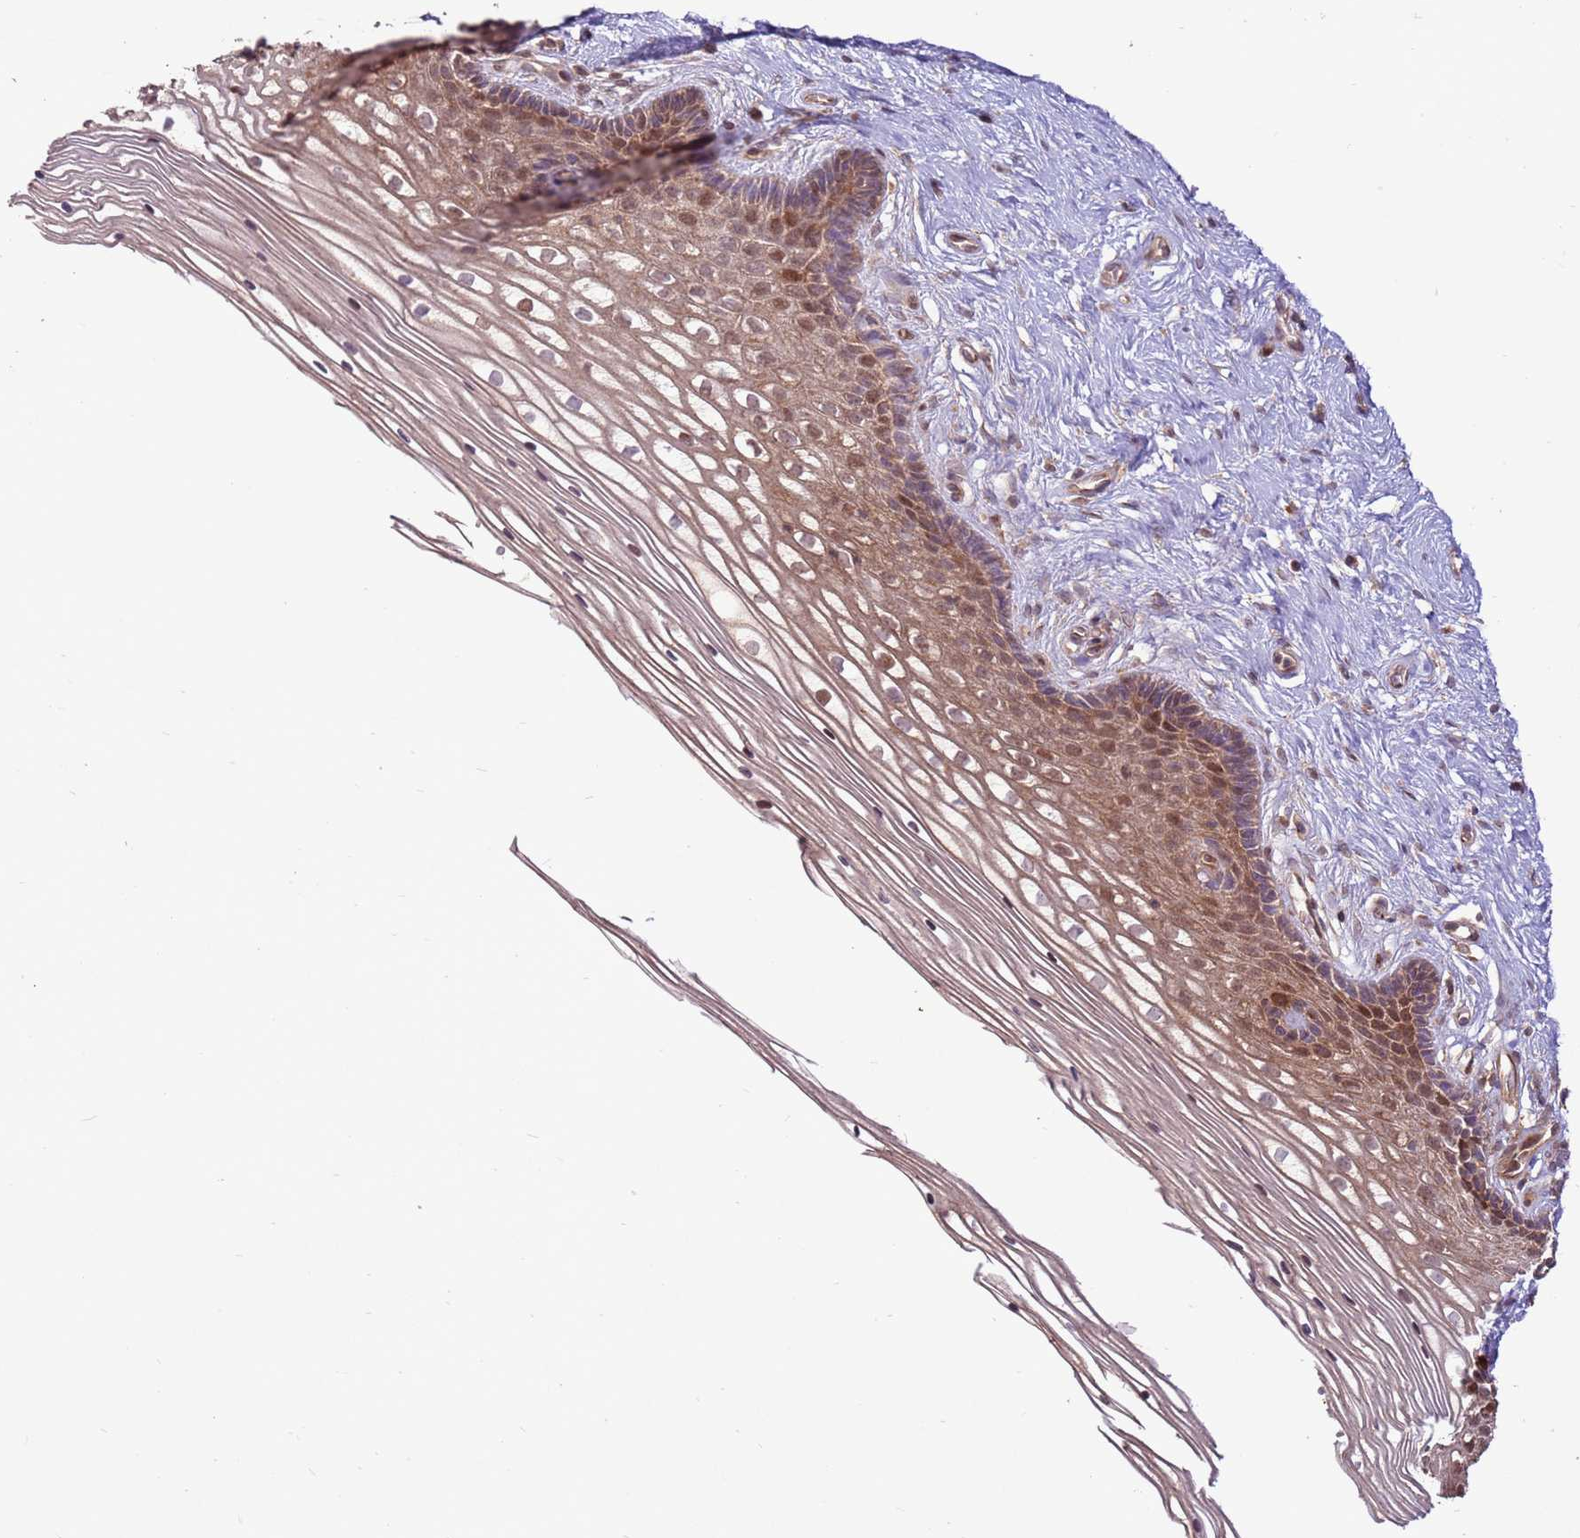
{"staining": {"intensity": "moderate", "quantity": ">75%", "location": "cytoplasmic/membranous,nuclear"}, "tissue": "cervix", "cell_type": "Glandular cells", "image_type": "normal", "snomed": [{"axis": "morphology", "description": "Normal tissue, NOS"}, {"axis": "topography", "description": "Cervix"}], "caption": "High-power microscopy captured an IHC photomicrograph of benign cervix, revealing moderate cytoplasmic/membranous,nuclear positivity in approximately >75% of glandular cells.", "gene": "CCDC112", "patient": {"sex": "female", "age": 33}}